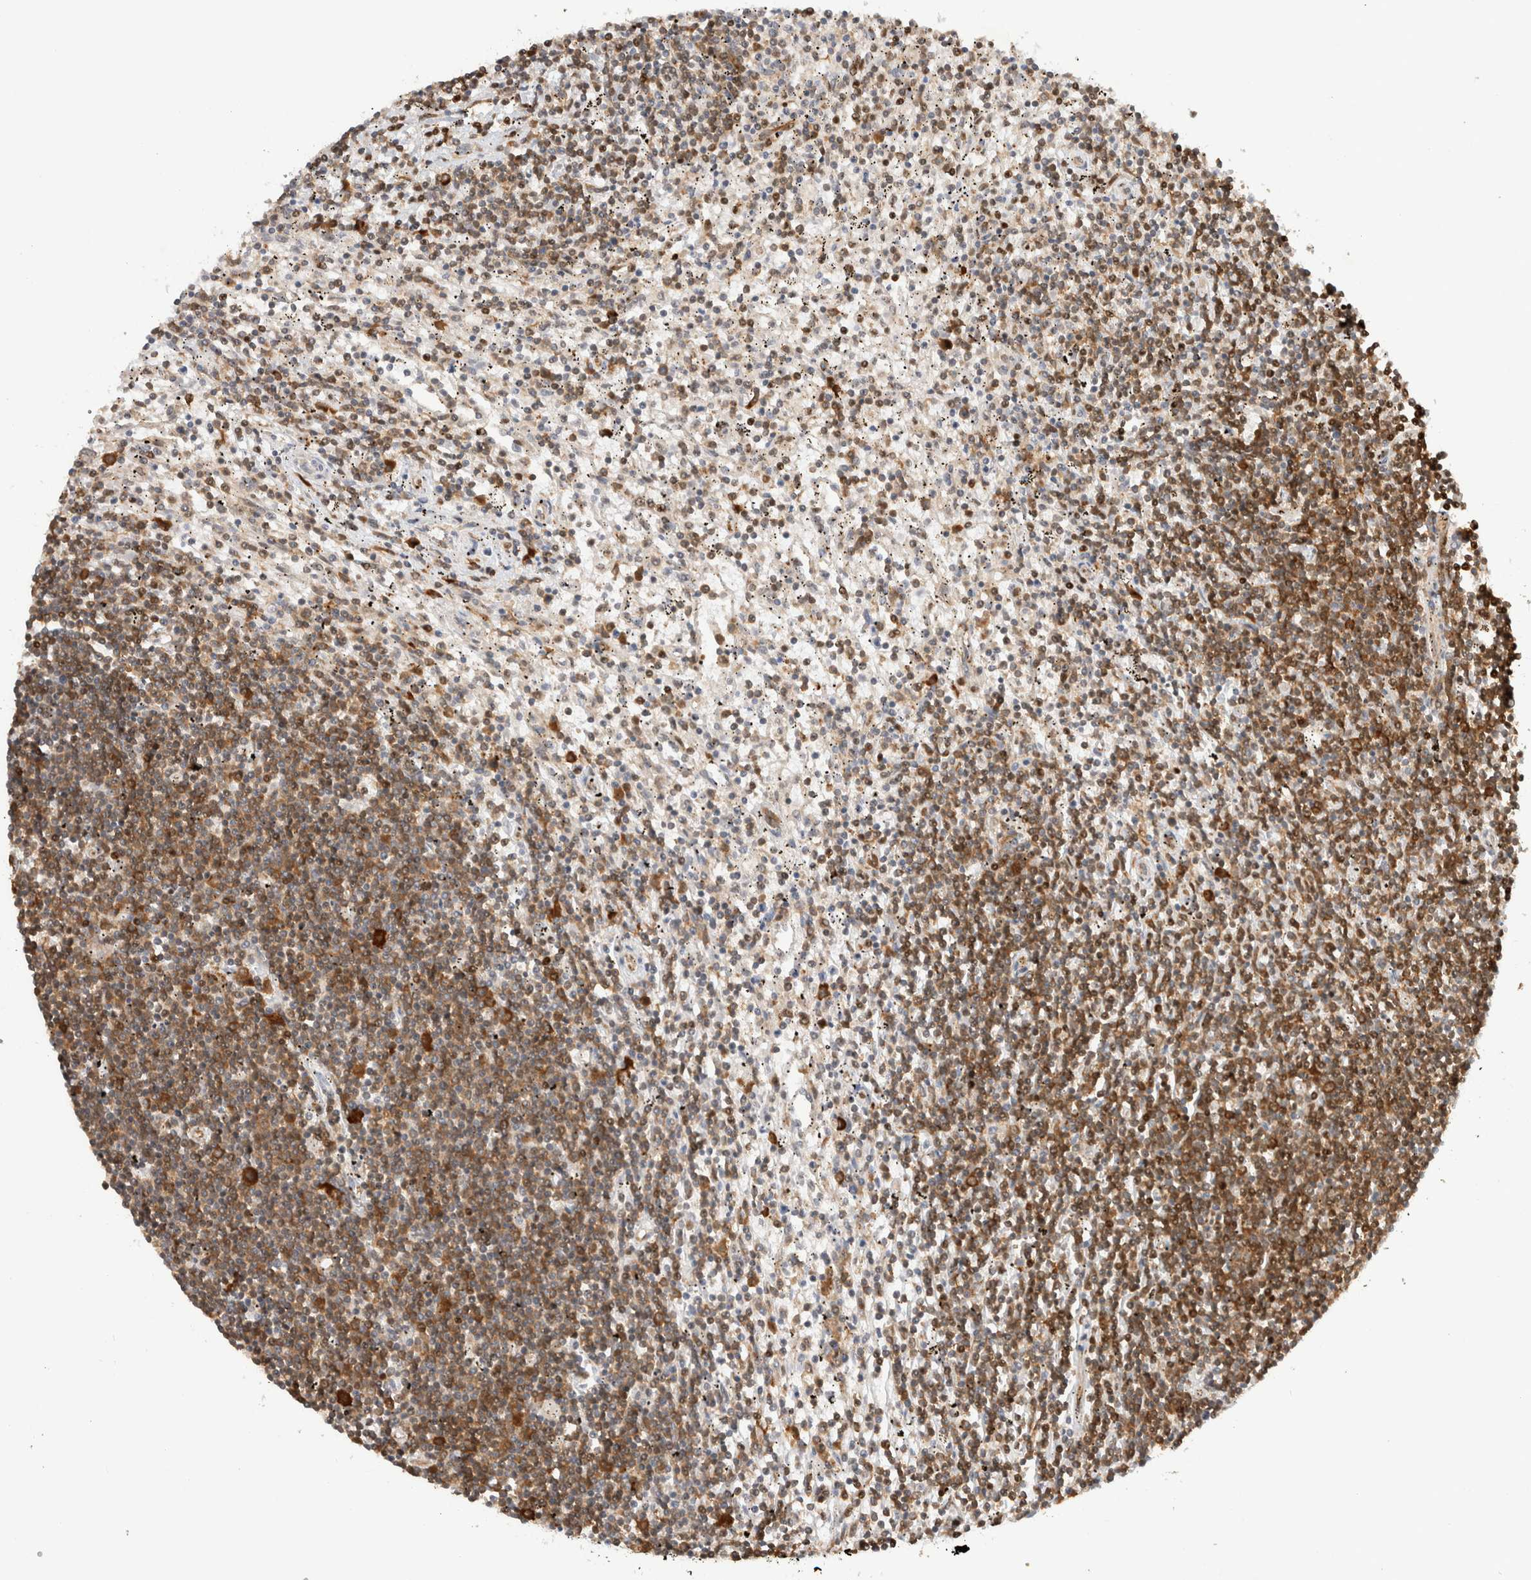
{"staining": {"intensity": "moderate", "quantity": "25%-75%", "location": "cytoplasmic/membranous,nuclear"}, "tissue": "lymphoma", "cell_type": "Tumor cells", "image_type": "cancer", "snomed": [{"axis": "morphology", "description": "Malignant lymphoma, non-Hodgkin's type, Low grade"}, {"axis": "topography", "description": "Spleen"}], "caption": "Lymphoma stained with immunohistochemistry (IHC) shows moderate cytoplasmic/membranous and nuclear positivity in about 25%-75% of tumor cells. The protein of interest is stained brown, and the nuclei are stained in blue (DAB (3,3'-diaminobenzidine) IHC with brightfield microscopy, high magnification).", "gene": "TCF4", "patient": {"sex": "male", "age": 76}}